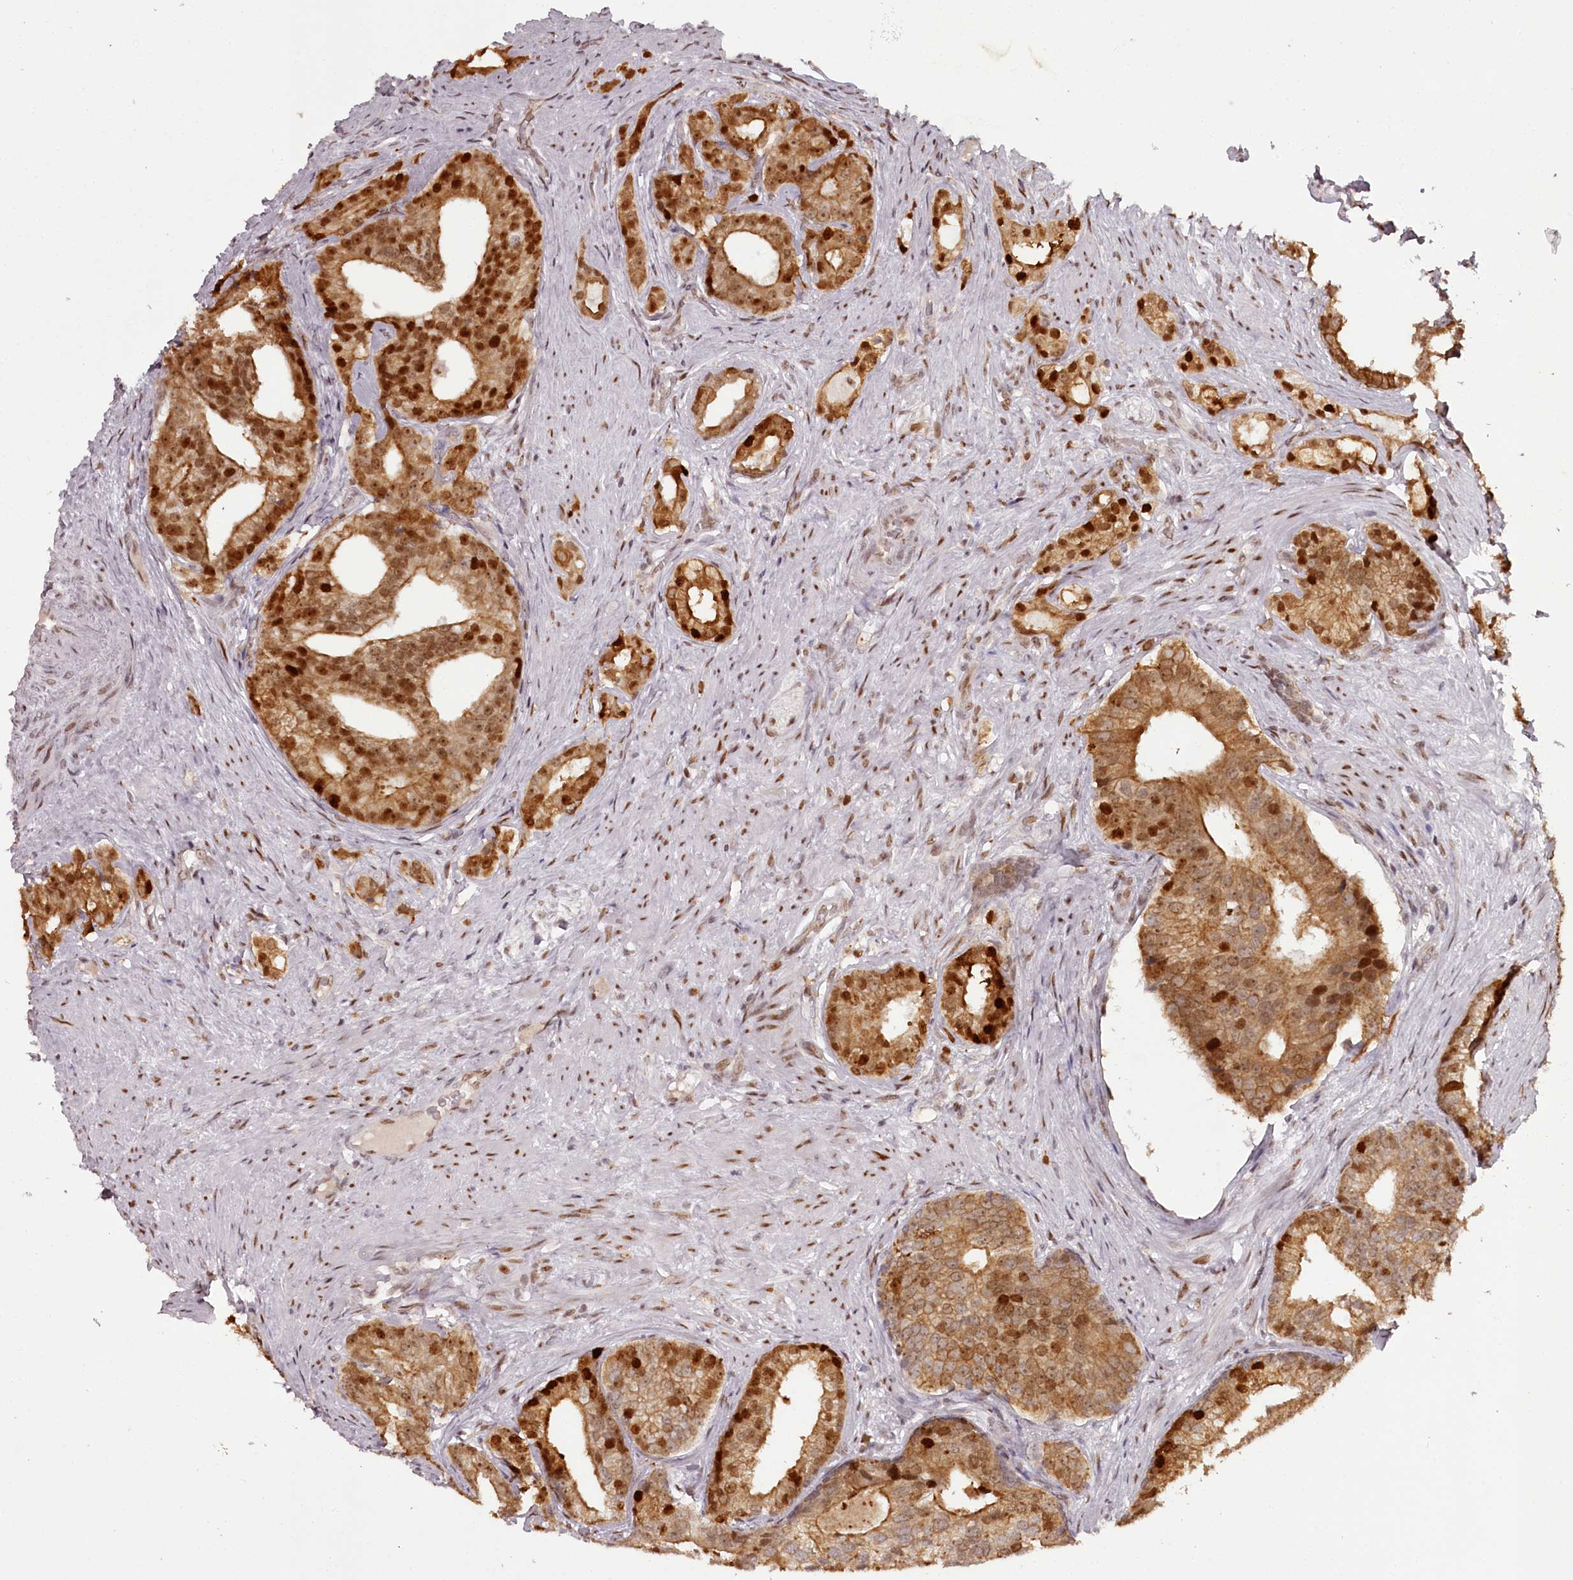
{"staining": {"intensity": "strong", "quantity": ">75%", "location": "cytoplasmic/membranous,nuclear"}, "tissue": "prostate cancer", "cell_type": "Tumor cells", "image_type": "cancer", "snomed": [{"axis": "morphology", "description": "Adenocarcinoma, Low grade"}, {"axis": "topography", "description": "Prostate"}], "caption": "The image demonstrates a brown stain indicating the presence of a protein in the cytoplasmic/membranous and nuclear of tumor cells in low-grade adenocarcinoma (prostate). Immunohistochemistry (ihc) stains the protein in brown and the nuclei are stained blue.", "gene": "THYN1", "patient": {"sex": "male", "age": 71}}